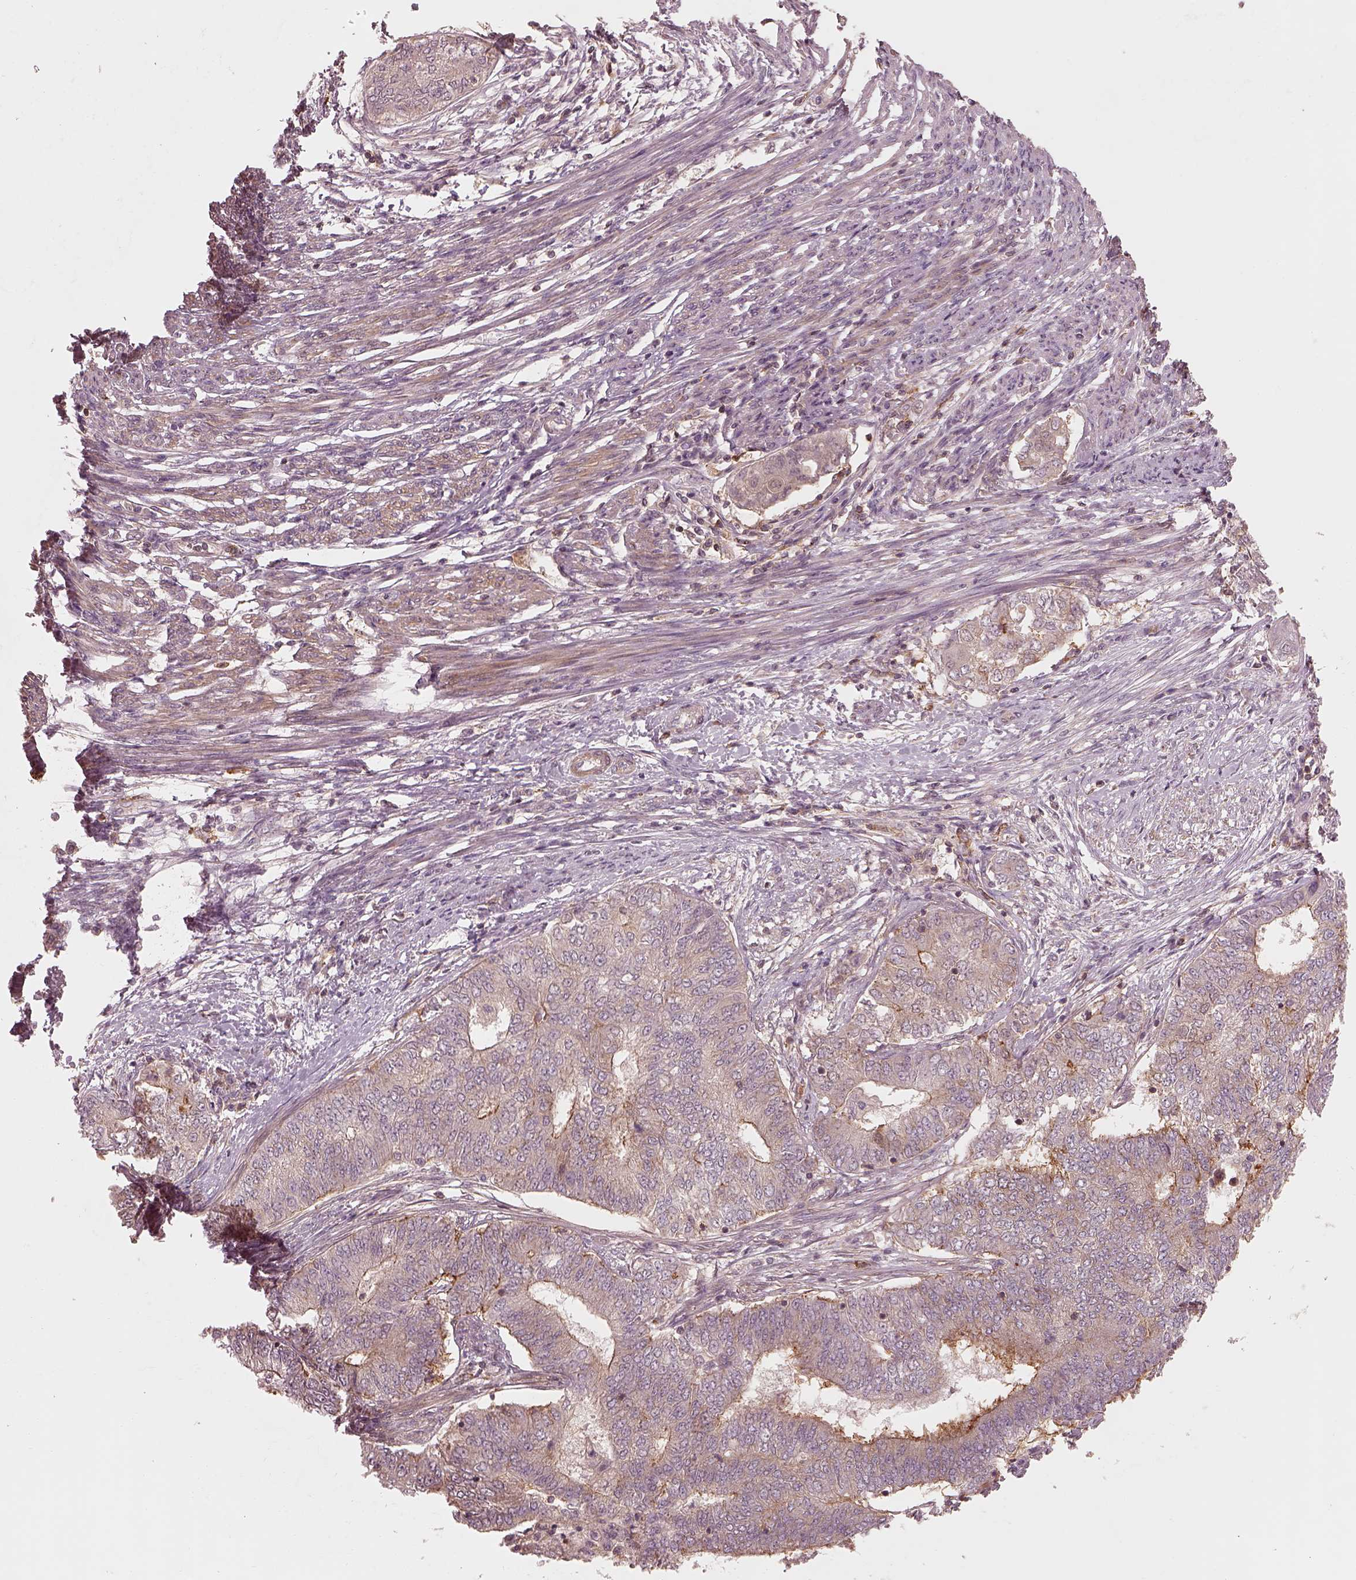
{"staining": {"intensity": "strong", "quantity": "<25%", "location": "cytoplasmic/membranous"}, "tissue": "endometrial cancer", "cell_type": "Tumor cells", "image_type": "cancer", "snomed": [{"axis": "morphology", "description": "Adenocarcinoma, NOS"}, {"axis": "topography", "description": "Endometrium"}], "caption": "Endometrial cancer stained for a protein (brown) demonstrates strong cytoplasmic/membranous positive staining in about <25% of tumor cells.", "gene": "FAM107B", "patient": {"sex": "female", "age": 62}}